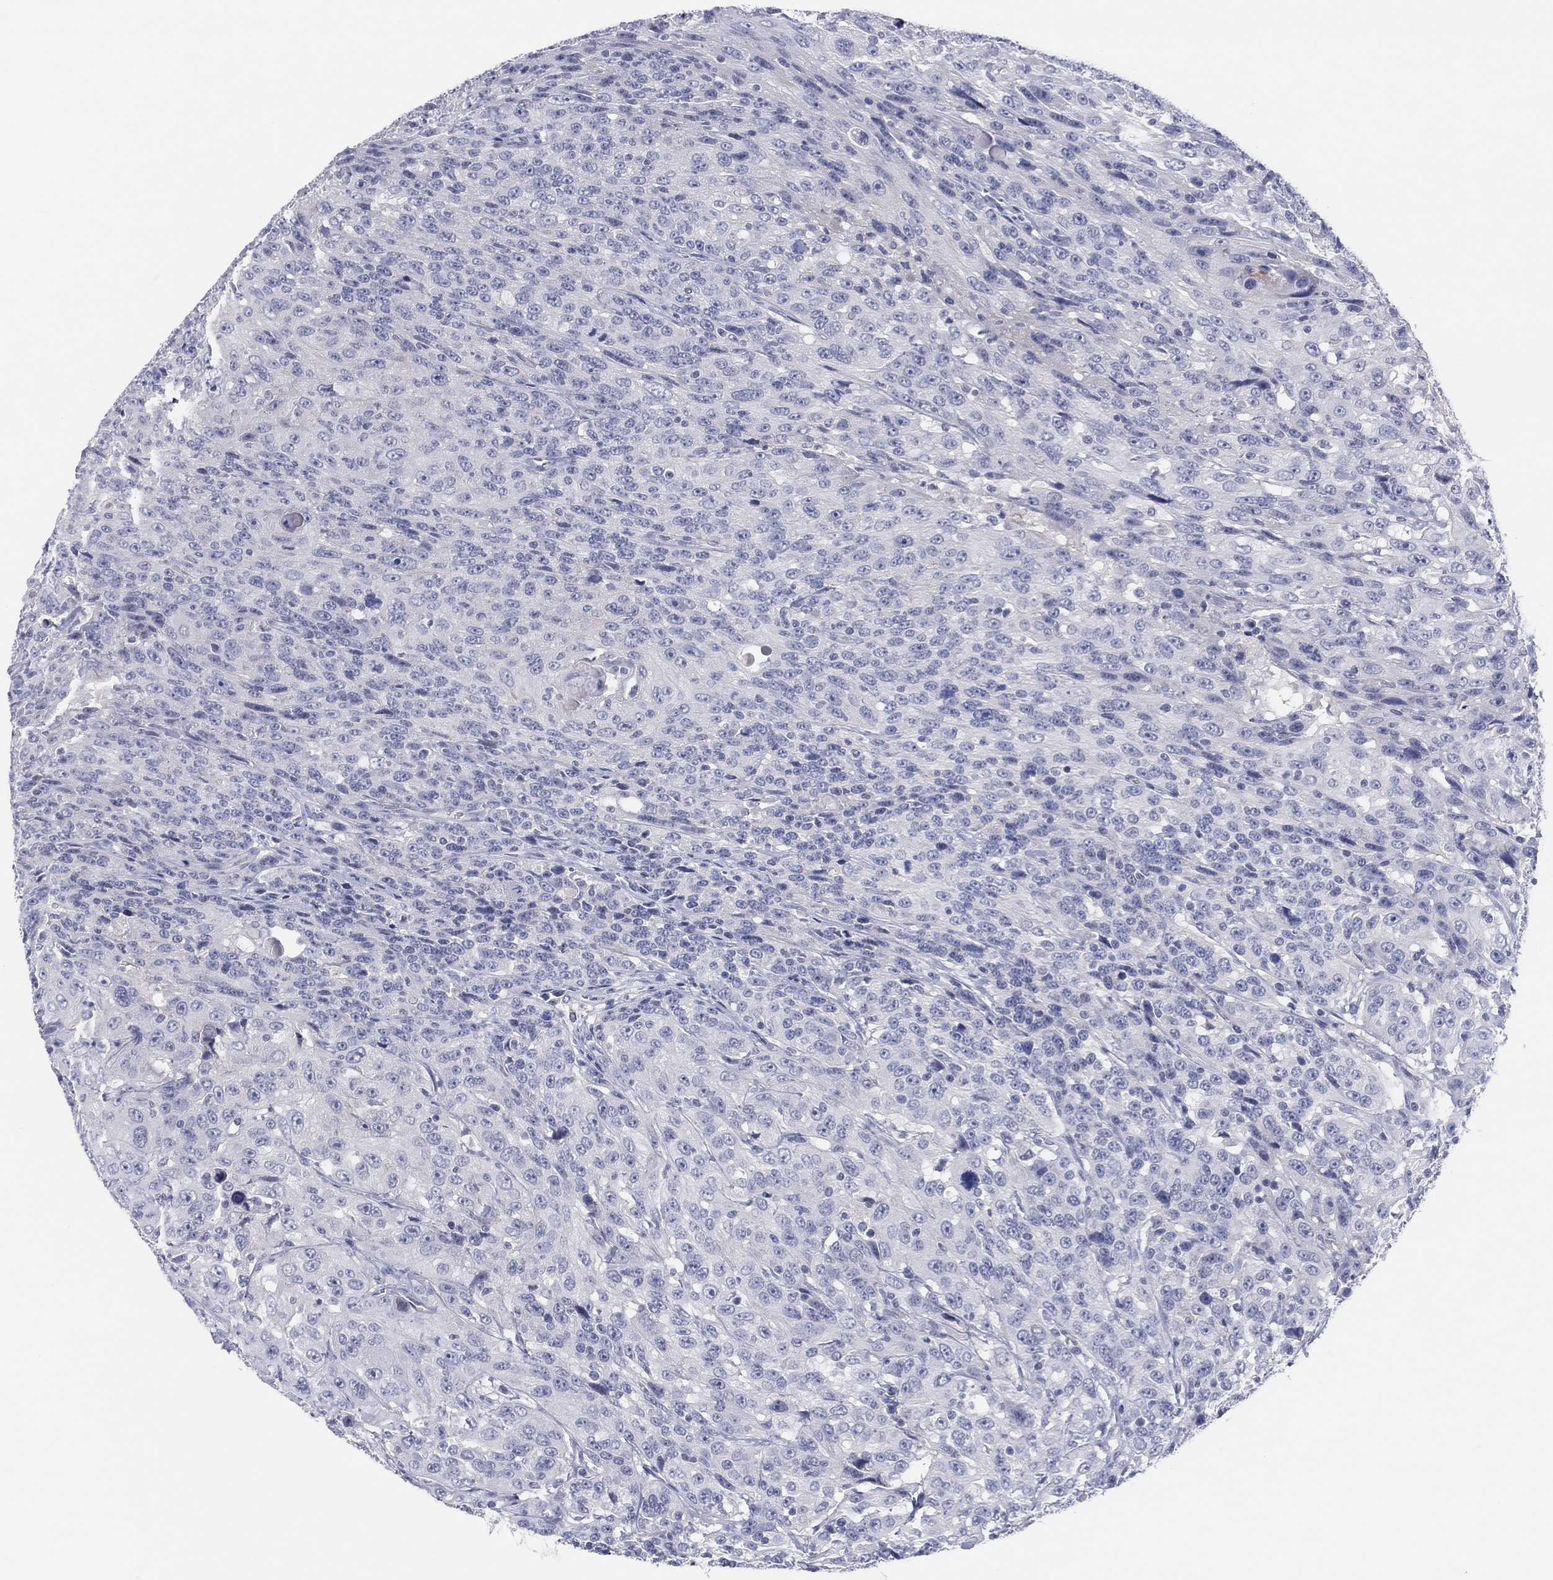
{"staining": {"intensity": "negative", "quantity": "none", "location": "none"}, "tissue": "urothelial cancer", "cell_type": "Tumor cells", "image_type": "cancer", "snomed": [{"axis": "morphology", "description": "Urothelial carcinoma, NOS"}, {"axis": "morphology", "description": "Urothelial carcinoma, High grade"}, {"axis": "topography", "description": "Urinary bladder"}], "caption": "DAB (3,3'-diaminobenzidine) immunohistochemical staining of human urothelial carcinoma (high-grade) exhibits no significant staining in tumor cells.", "gene": "CPNE6", "patient": {"sex": "female", "age": 73}}